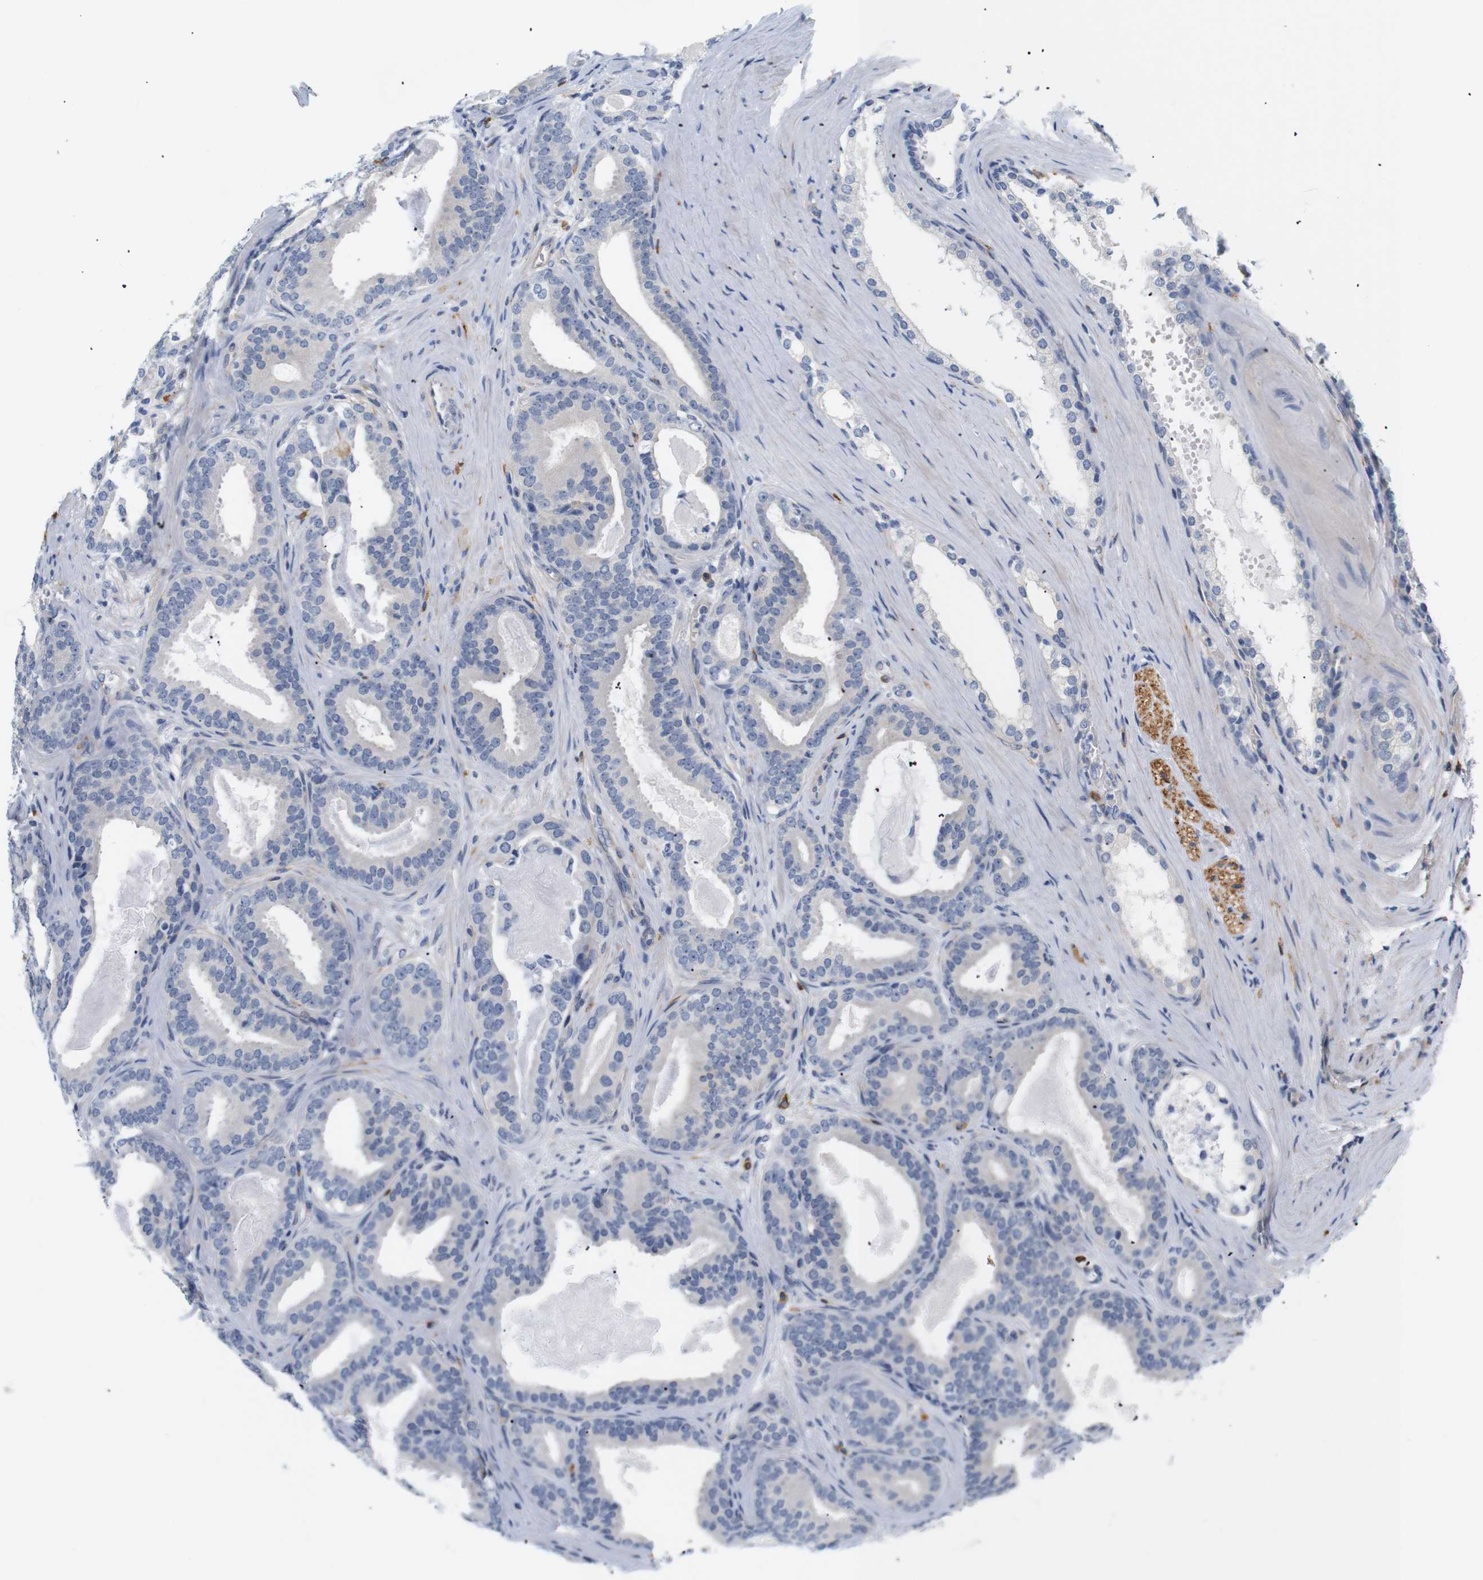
{"staining": {"intensity": "negative", "quantity": "none", "location": "none"}, "tissue": "prostate cancer", "cell_type": "Tumor cells", "image_type": "cancer", "snomed": [{"axis": "morphology", "description": "Adenocarcinoma, High grade"}, {"axis": "topography", "description": "Prostate"}], "caption": "Immunohistochemical staining of prostate cancer (high-grade adenocarcinoma) displays no significant positivity in tumor cells.", "gene": "STMN3", "patient": {"sex": "male", "age": 60}}